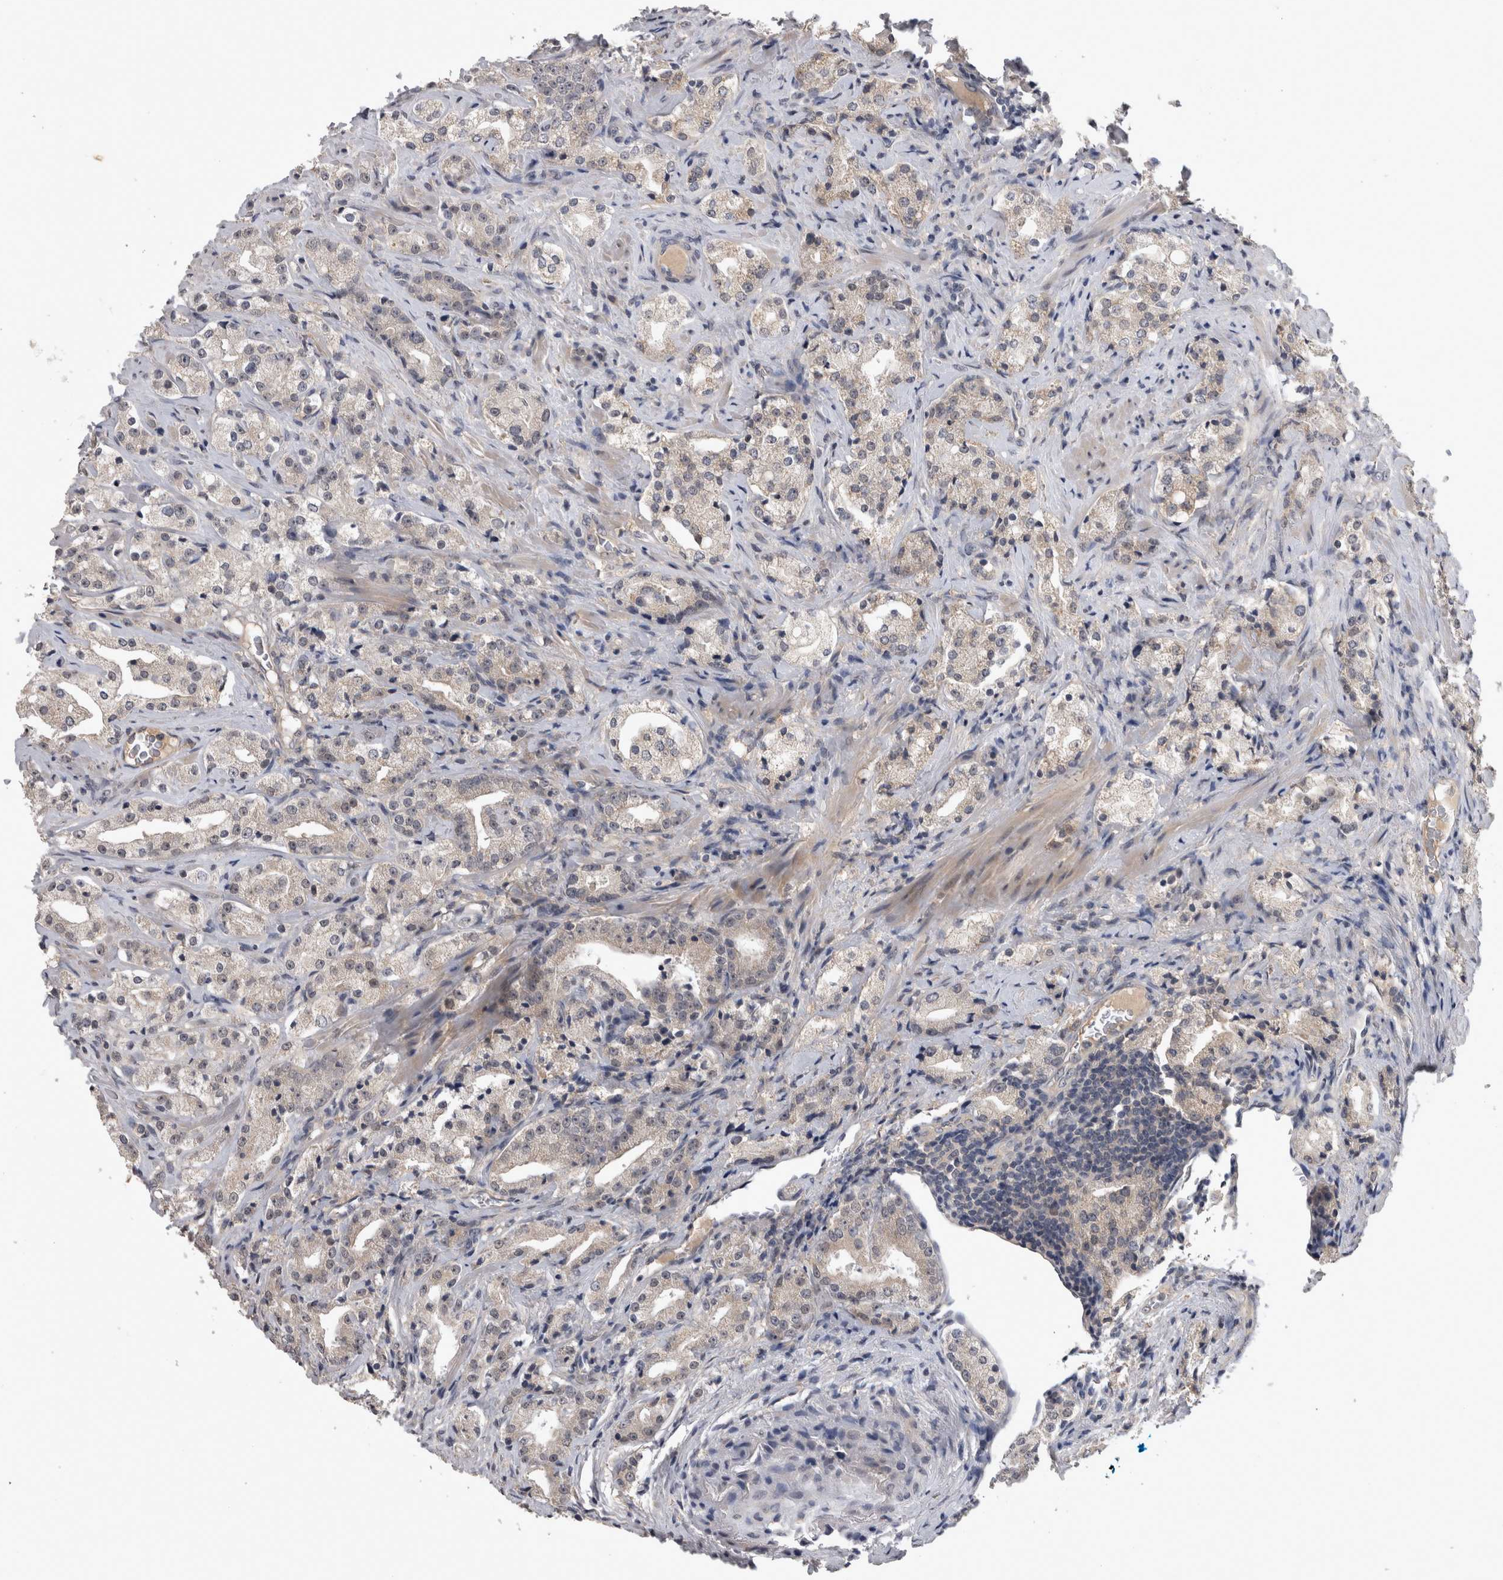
{"staining": {"intensity": "moderate", "quantity": ">75%", "location": "cytoplasmic/membranous"}, "tissue": "prostate cancer", "cell_type": "Tumor cells", "image_type": "cancer", "snomed": [{"axis": "morphology", "description": "Adenocarcinoma, High grade"}, {"axis": "topography", "description": "Prostate"}], "caption": "Prostate cancer was stained to show a protein in brown. There is medium levels of moderate cytoplasmic/membranous staining in approximately >75% of tumor cells. (brown staining indicates protein expression, while blue staining denotes nuclei).", "gene": "ZNF114", "patient": {"sex": "male", "age": 63}}